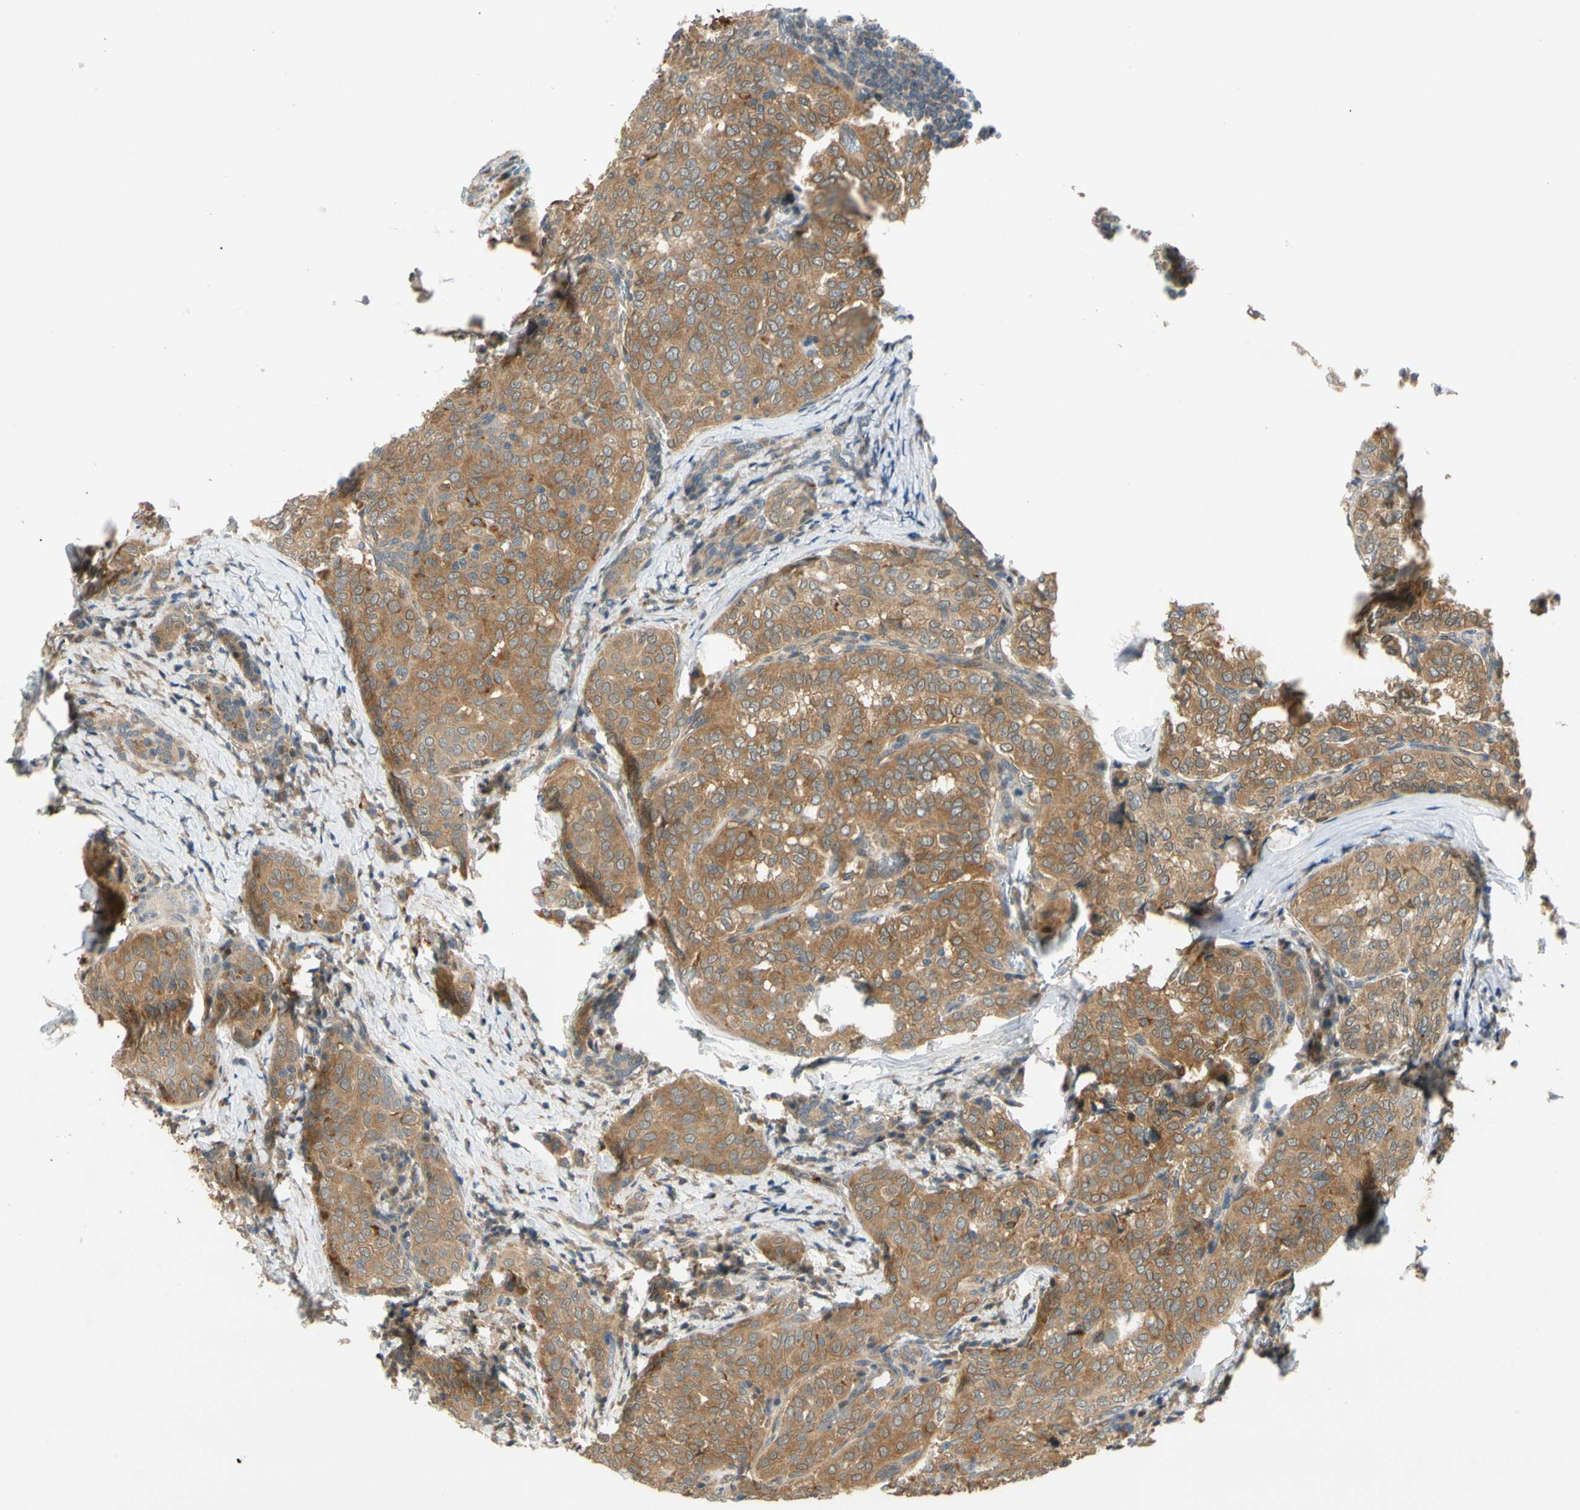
{"staining": {"intensity": "moderate", "quantity": ">75%", "location": "cytoplasmic/membranous"}, "tissue": "thyroid cancer", "cell_type": "Tumor cells", "image_type": "cancer", "snomed": [{"axis": "morphology", "description": "Normal tissue, NOS"}, {"axis": "morphology", "description": "Papillary adenocarcinoma, NOS"}, {"axis": "topography", "description": "Thyroid gland"}], "caption": "Immunohistochemistry (IHC) histopathology image of neoplastic tissue: thyroid cancer stained using immunohistochemistry exhibits medium levels of moderate protein expression localized specifically in the cytoplasmic/membranous of tumor cells, appearing as a cytoplasmic/membranous brown color.", "gene": "GATD1", "patient": {"sex": "female", "age": 30}}